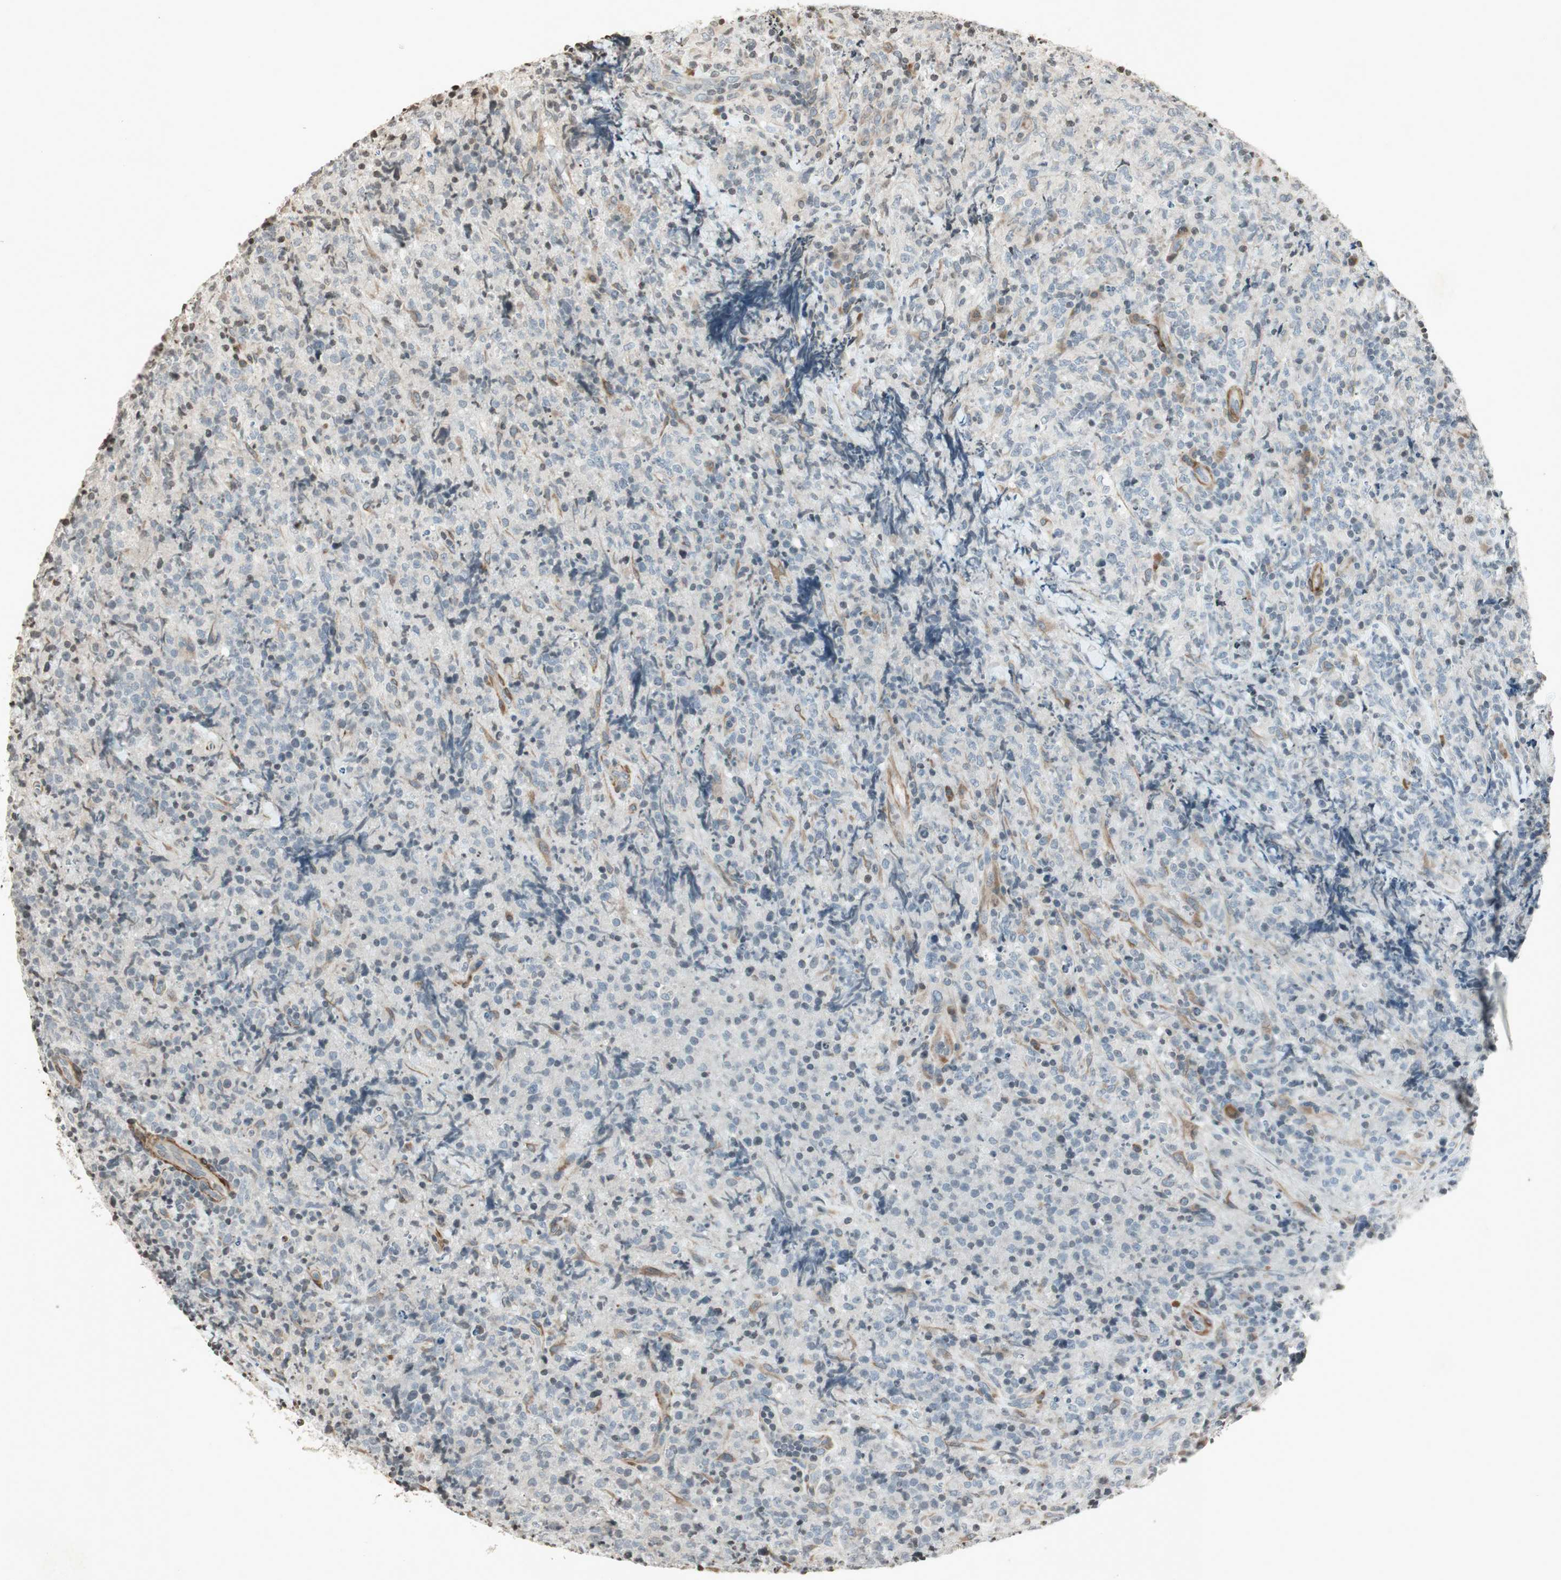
{"staining": {"intensity": "negative", "quantity": "none", "location": "none"}, "tissue": "lymphoma", "cell_type": "Tumor cells", "image_type": "cancer", "snomed": [{"axis": "morphology", "description": "Malignant lymphoma, non-Hodgkin's type, High grade"}, {"axis": "topography", "description": "Tonsil"}], "caption": "Immunohistochemical staining of human lymphoma shows no significant staining in tumor cells.", "gene": "PRKG1", "patient": {"sex": "female", "age": 36}}